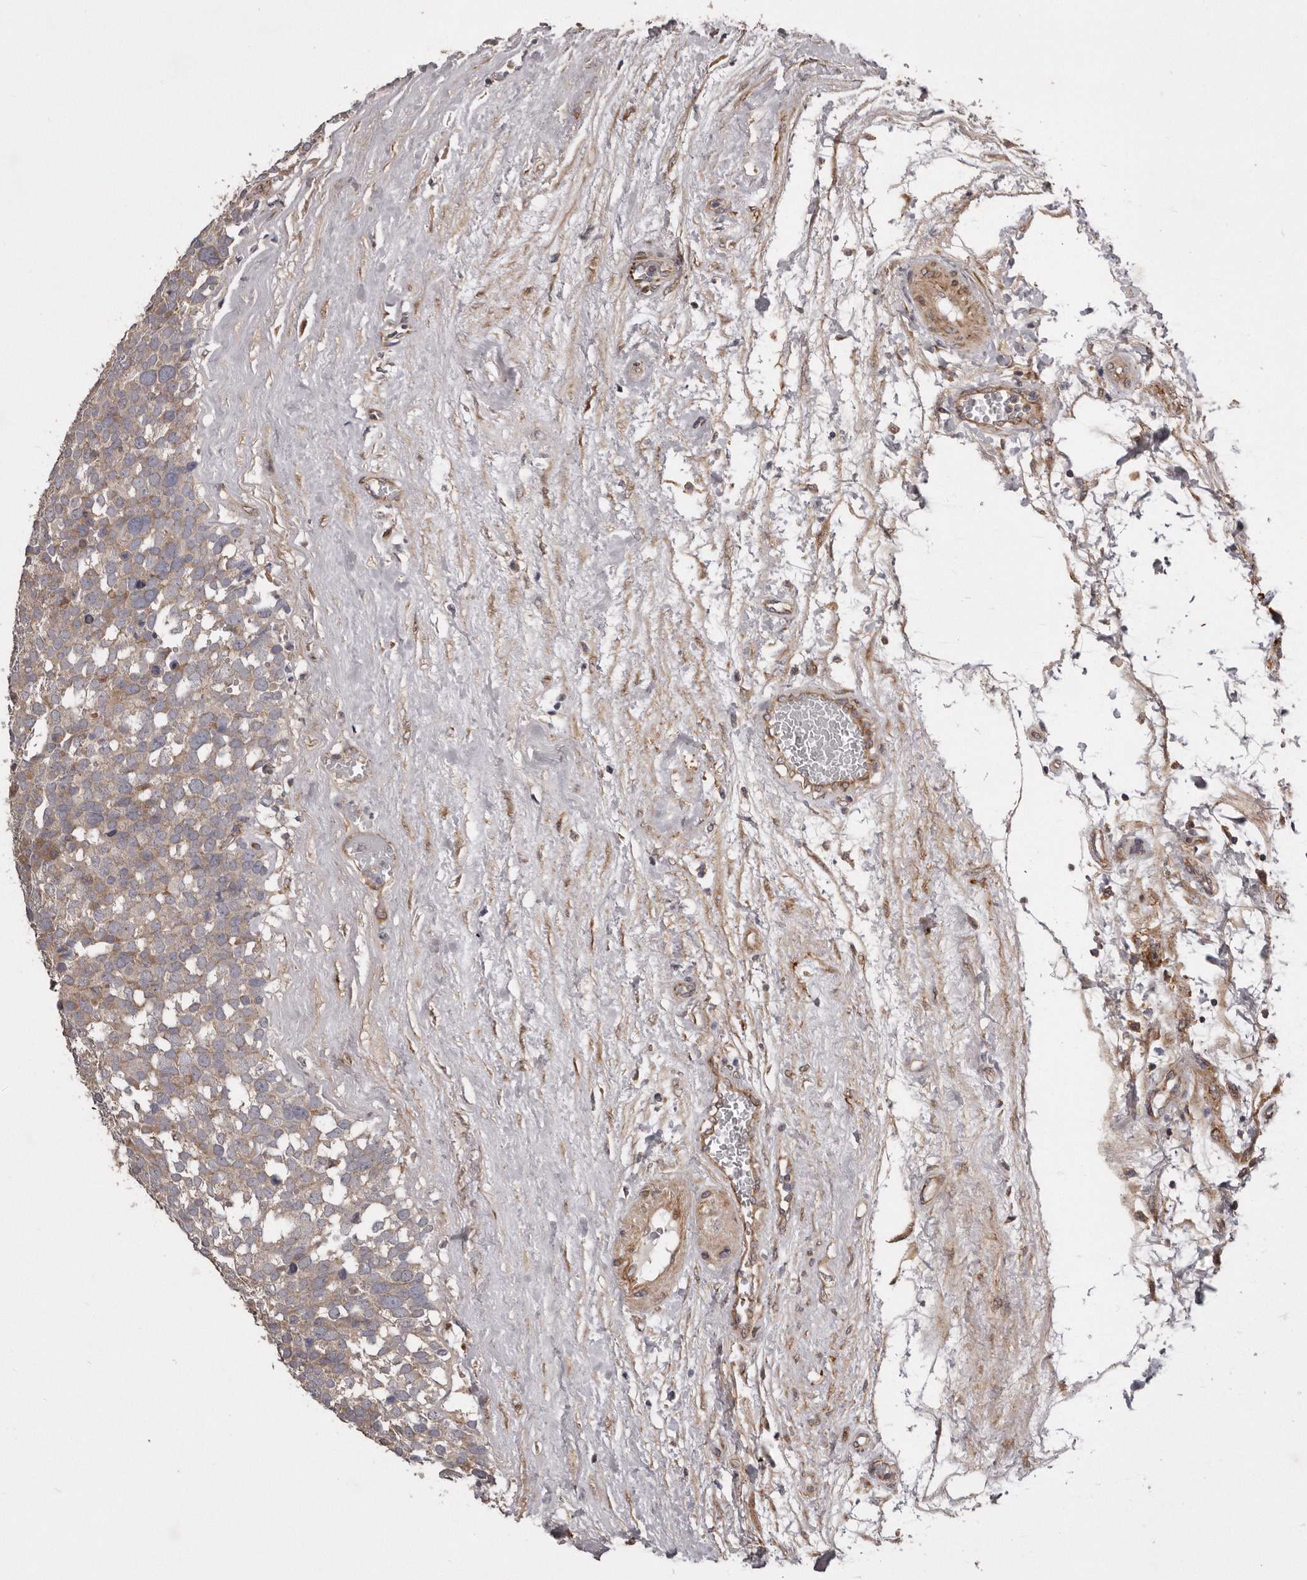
{"staining": {"intensity": "weak", "quantity": ">75%", "location": "cytoplasmic/membranous"}, "tissue": "testis cancer", "cell_type": "Tumor cells", "image_type": "cancer", "snomed": [{"axis": "morphology", "description": "Seminoma, NOS"}, {"axis": "topography", "description": "Testis"}], "caption": "This histopathology image reveals immunohistochemistry (IHC) staining of testis cancer, with low weak cytoplasmic/membranous expression in approximately >75% of tumor cells.", "gene": "ARMCX1", "patient": {"sex": "male", "age": 71}}